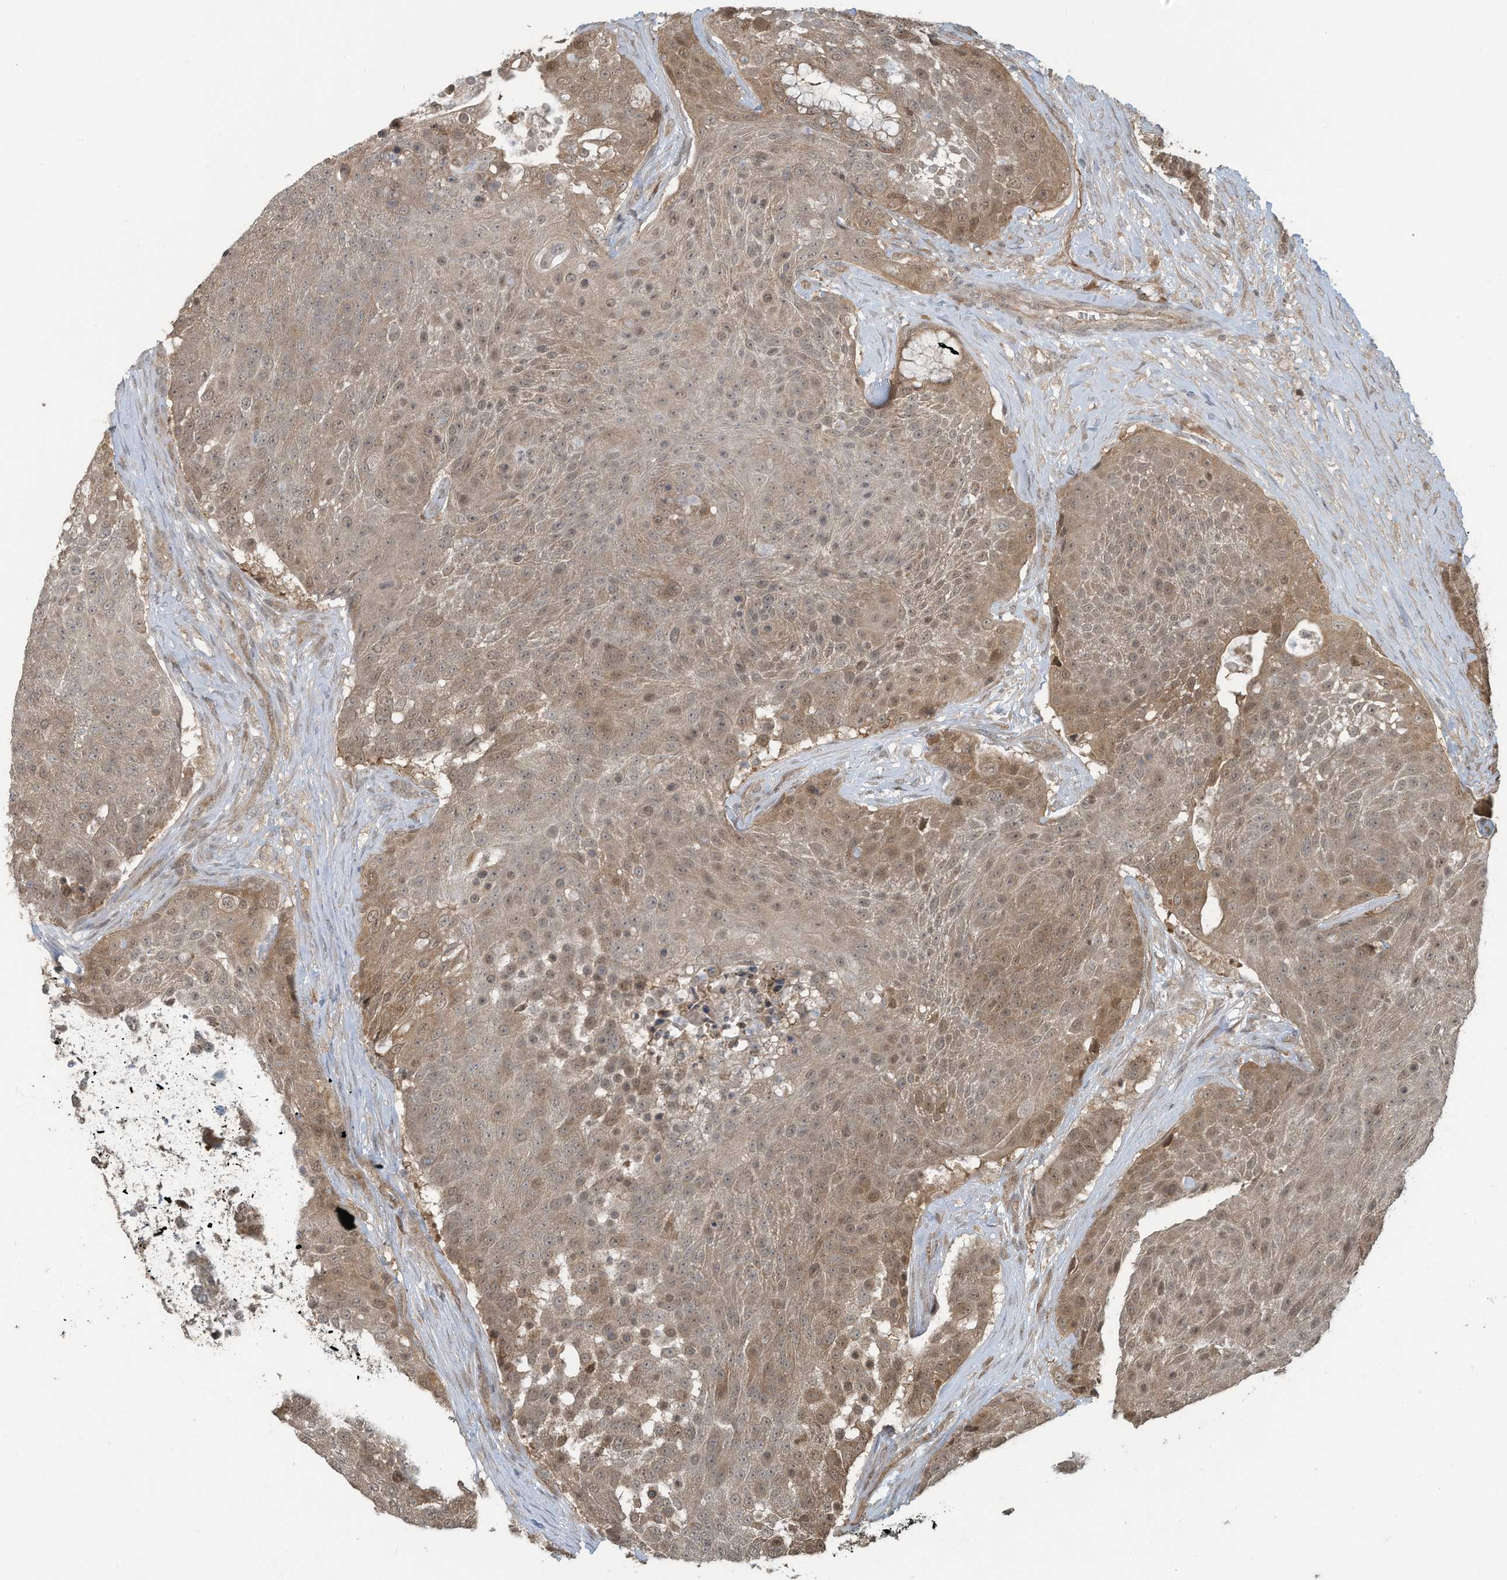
{"staining": {"intensity": "moderate", "quantity": "25%-75%", "location": "cytoplasmic/membranous"}, "tissue": "urothelial cancer", "cell_type": "Tumor cells", "image_type": "cancer", "snomed": [{"axis": "morphology", "description": "Urothelial carcinoma, High grade"}, {"axis": "topography", "description": "Urinary bladder"}], "caption": "Moderate cytoplasmic/membranous staining for a protein is present in approximately 25%-75% of tumor cells of urothelial cancer using IHC.", "gene": "ERI2", "patient": {"sex": "female", "age": 63}}